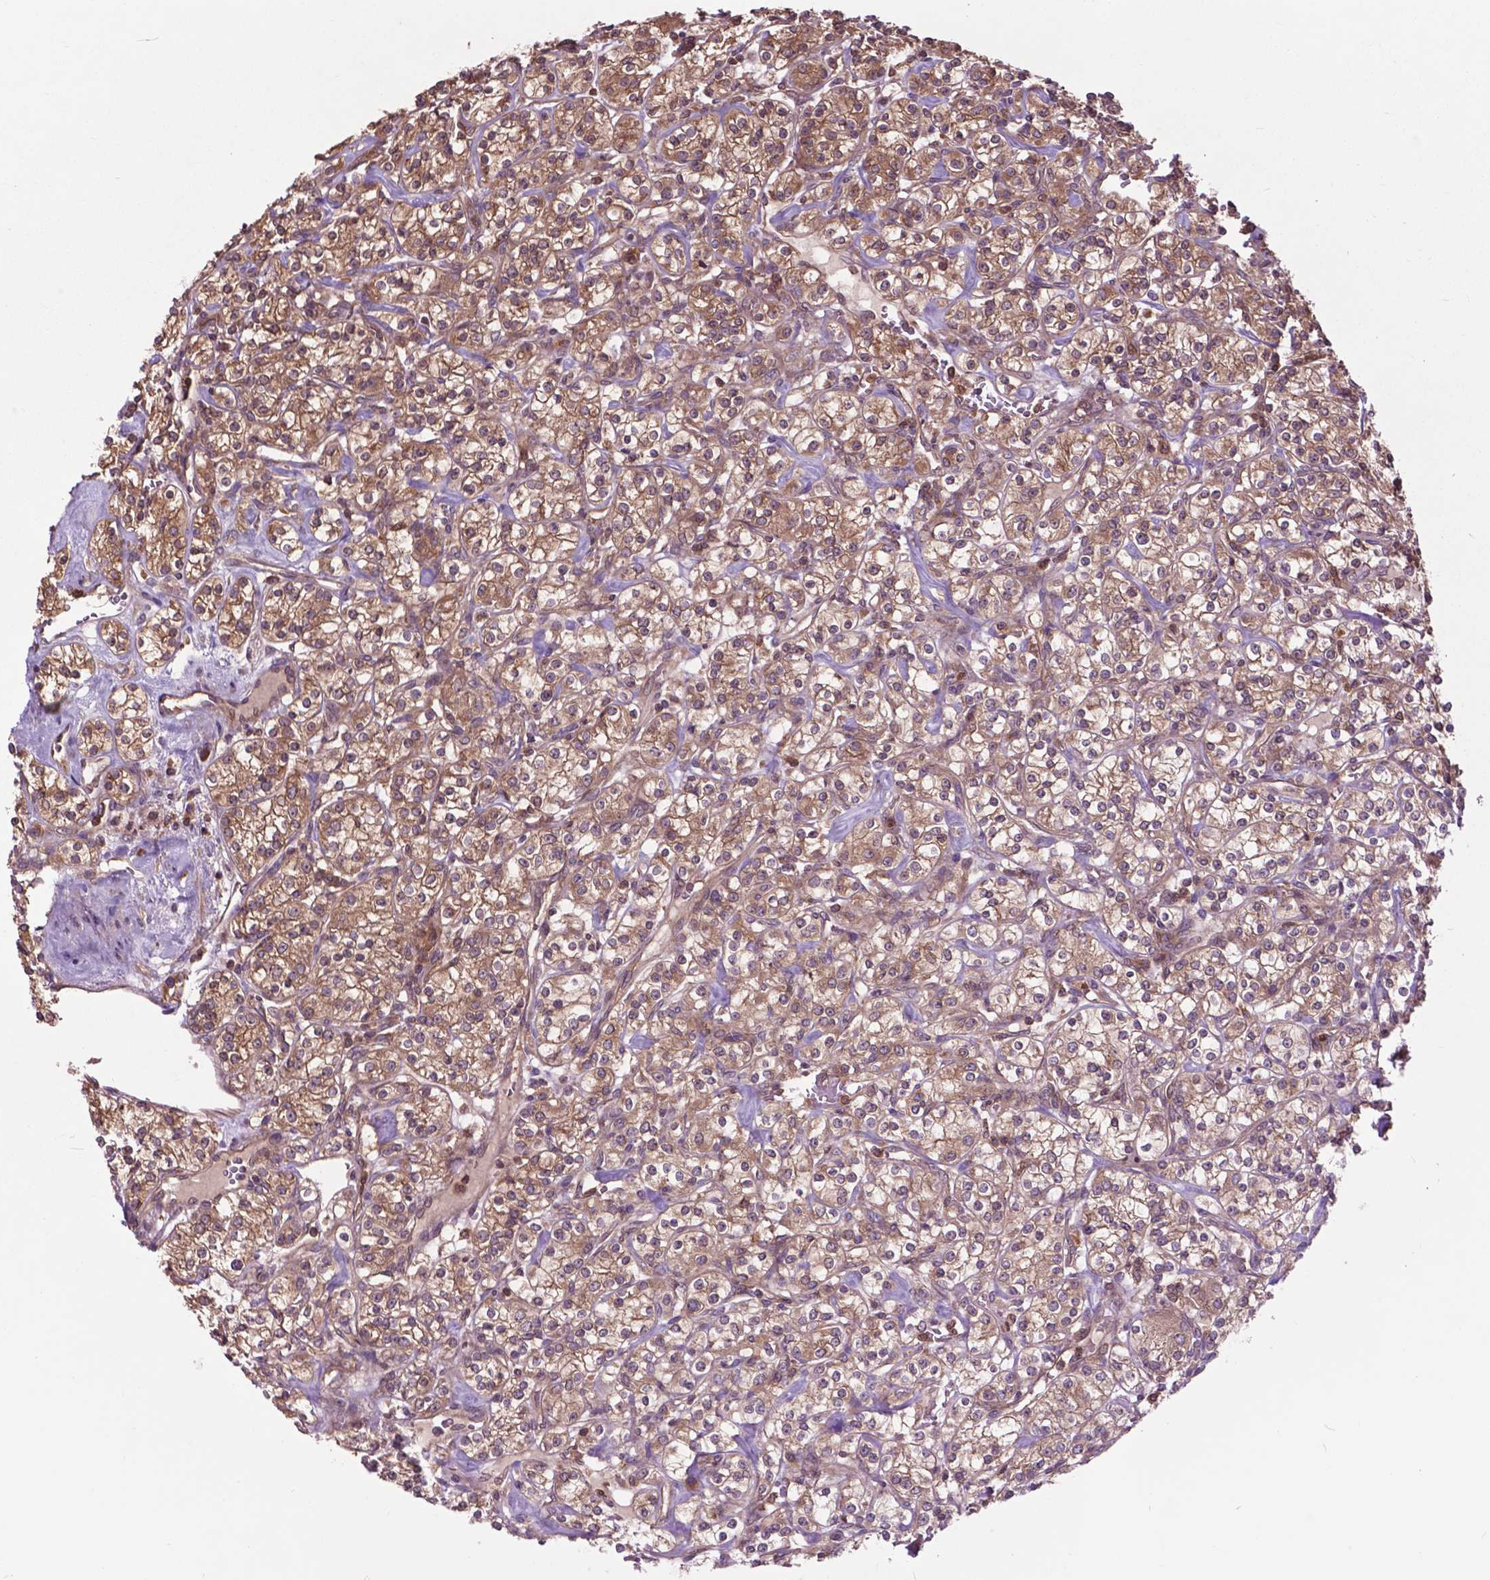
{"staining": {"intensity": "moderate", "quantity": ">75%", "location": "cytoplasmic/membranous"}, "tissue": "renal cancer", "cell_type": "Tumor cells", "image_type": "cancer", "snomed": [{"axis": "morphology", "description": "Adenocarcinoma, NOS"}, {"axis": "topography", "description": "Kidney"}], "caption": "Renal cancer tissue reveals moderate cytoplasmic/membranous staining in about >75% of tumor cells (brown staining indicates protein expression, while blue staining denotes nuclei).", "gene": "ARAF", "patient": {"sex": "male", "age": 77}}